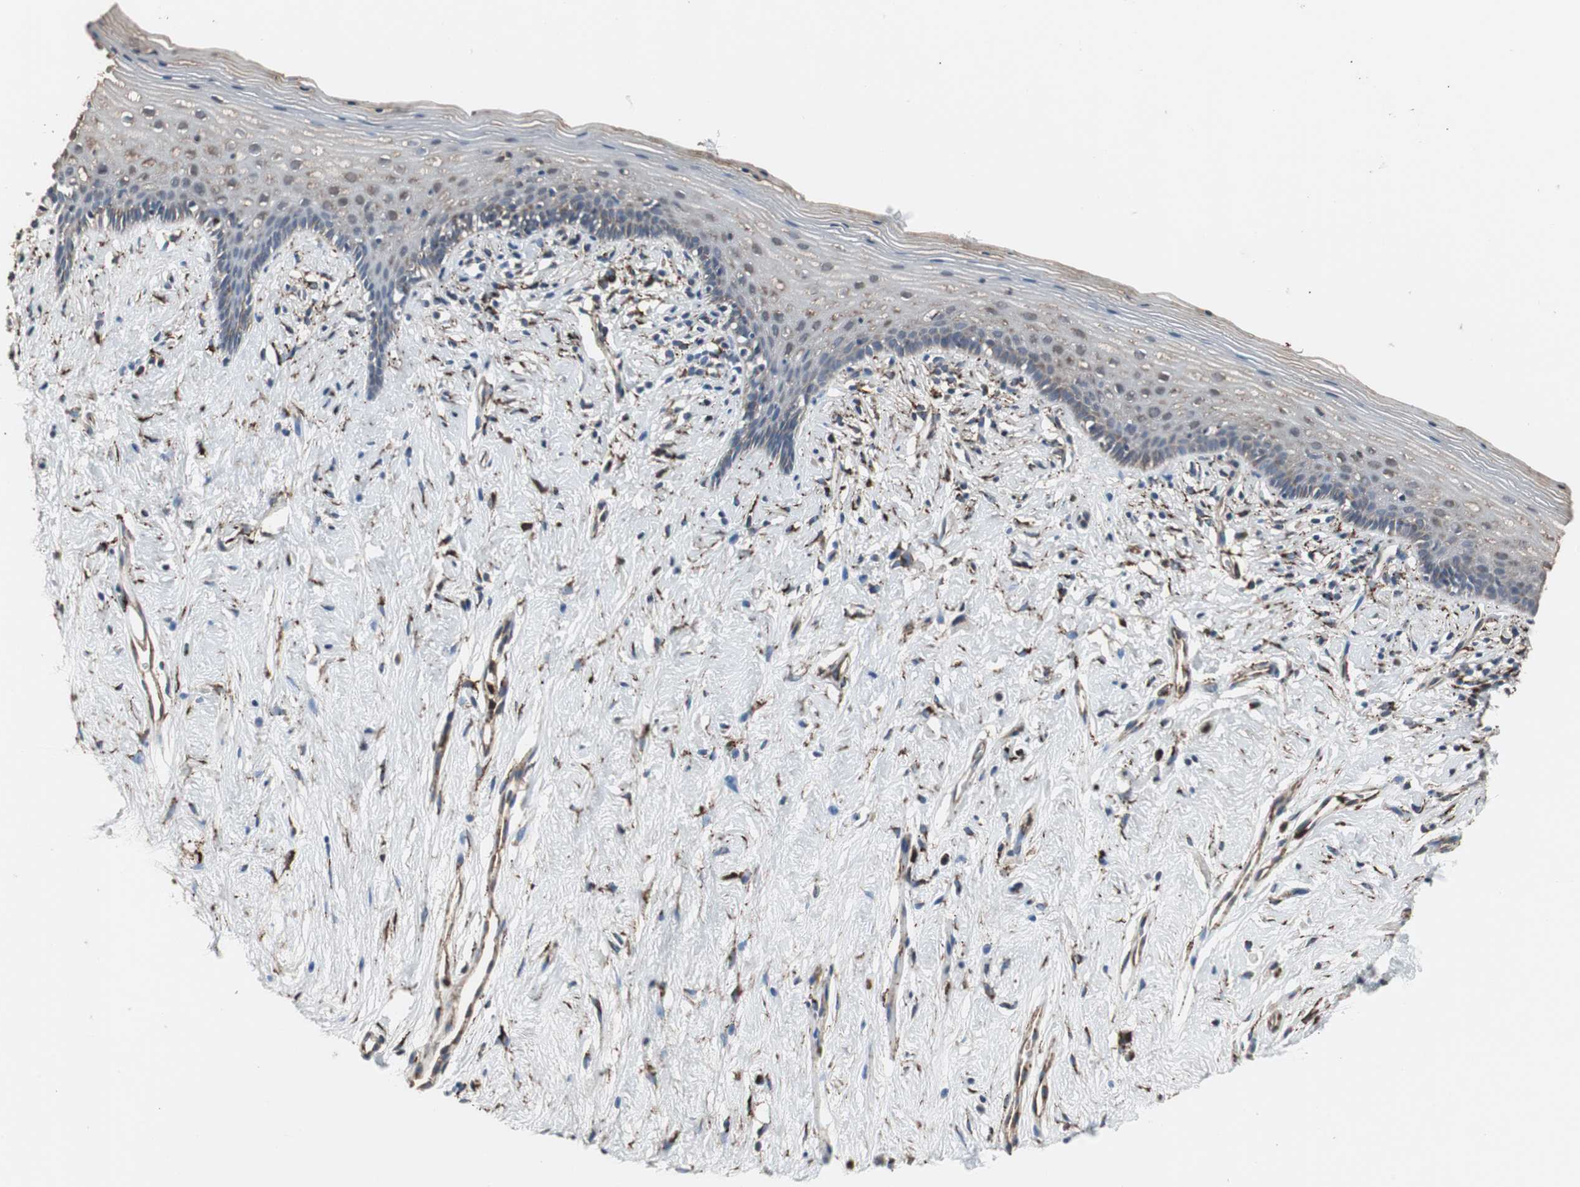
{"staining": {"intensity": "weak", "quantity": "25%-75%", "location": "cytoplasmic/membranous"}, "tissue": "vagina", "cell_type": "Squamous epithelial cells", "image_type": "normal", "snomed": [{"axis": "morphology", "description": "Normal tissue, NOS"}, {"axis": "topography", "description": "Vagina"}], "caption": "Immunohistochemistry image of normal human vagina stained for a protein (brown), which exhibits low levels of weak cytoplasmic/membranous staining in approximately 25%-75% of squamous epithelial cells.", "gene": "CALU", "patient": {"sex": "female", "age": 44}}